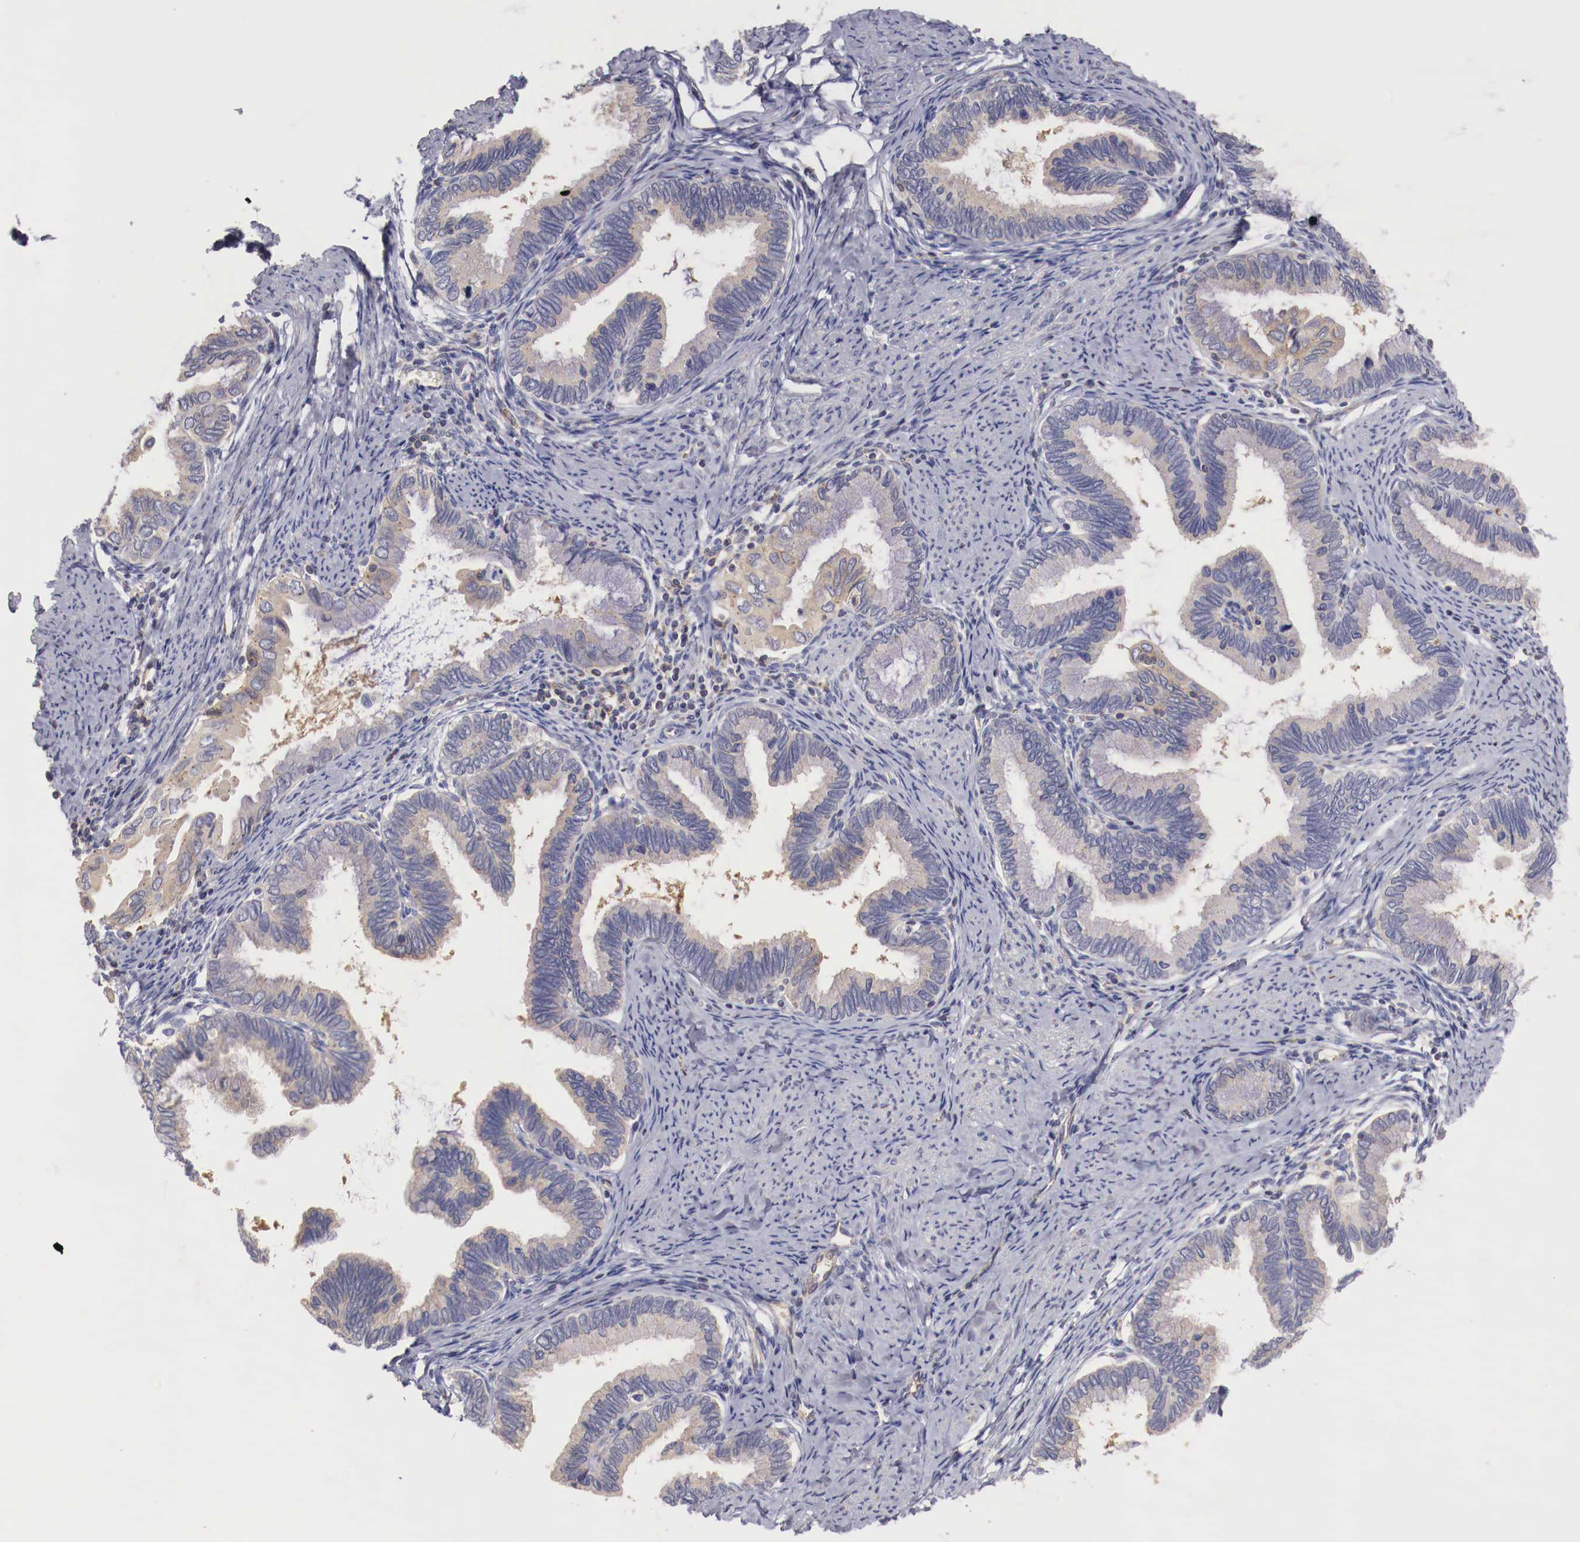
{"staining": {"intensity": "negative", "quantity": "none", "location": "none"}, "tissue": "cervical cancer", "cell_type": "Tumor cells", "image_type": "cancer", "snomed": [{"axis": "morphology", "description": "Adenocarcinoma, NOS"}, {"axis": "topography", "description": "Cervix"}], "caption": "The micrograph exhibits no staining of tumor cells in adenocarcinoma (cervical).", "gene": "PITPNA", "patient": {"sex": "female", "age": 49}}